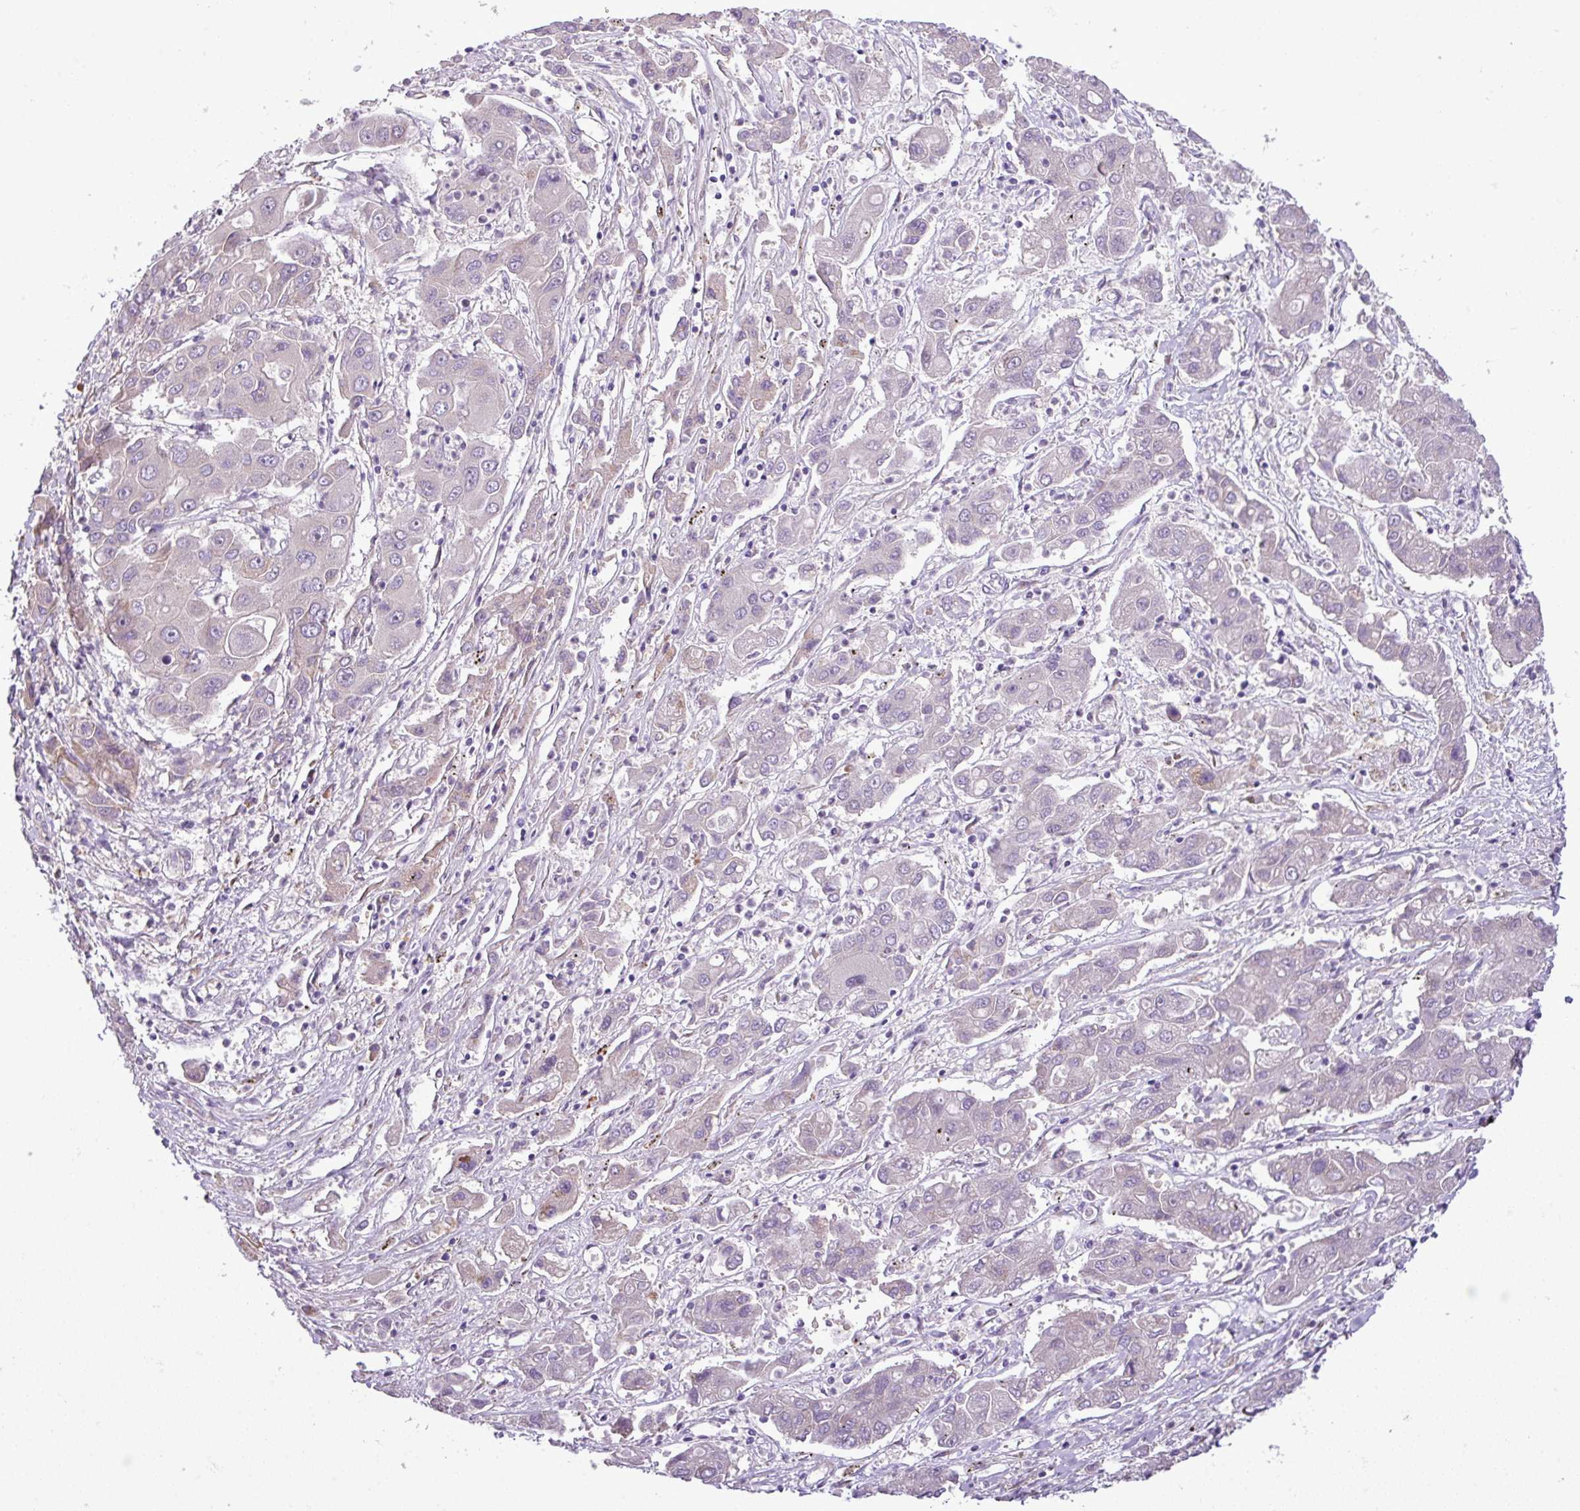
{"staining": {"intensity": "negative", "quantity": "none", "location": "none"}, "tissue": "liver cancer", "cell_type": "Tumor cells", "image_type": "cancer", "snomed": [{"axis": "morphology", "description": "Cholangiocarcinoma"}, {"axis": "topography", "description": "Liver"}], "caption": "The photomicrograph demonstrates no significant expression in tumor cells of cholangiocarcinoma (liver).", "gene": "MOCS3", "patient": {"sex": "male", "age": 67}}